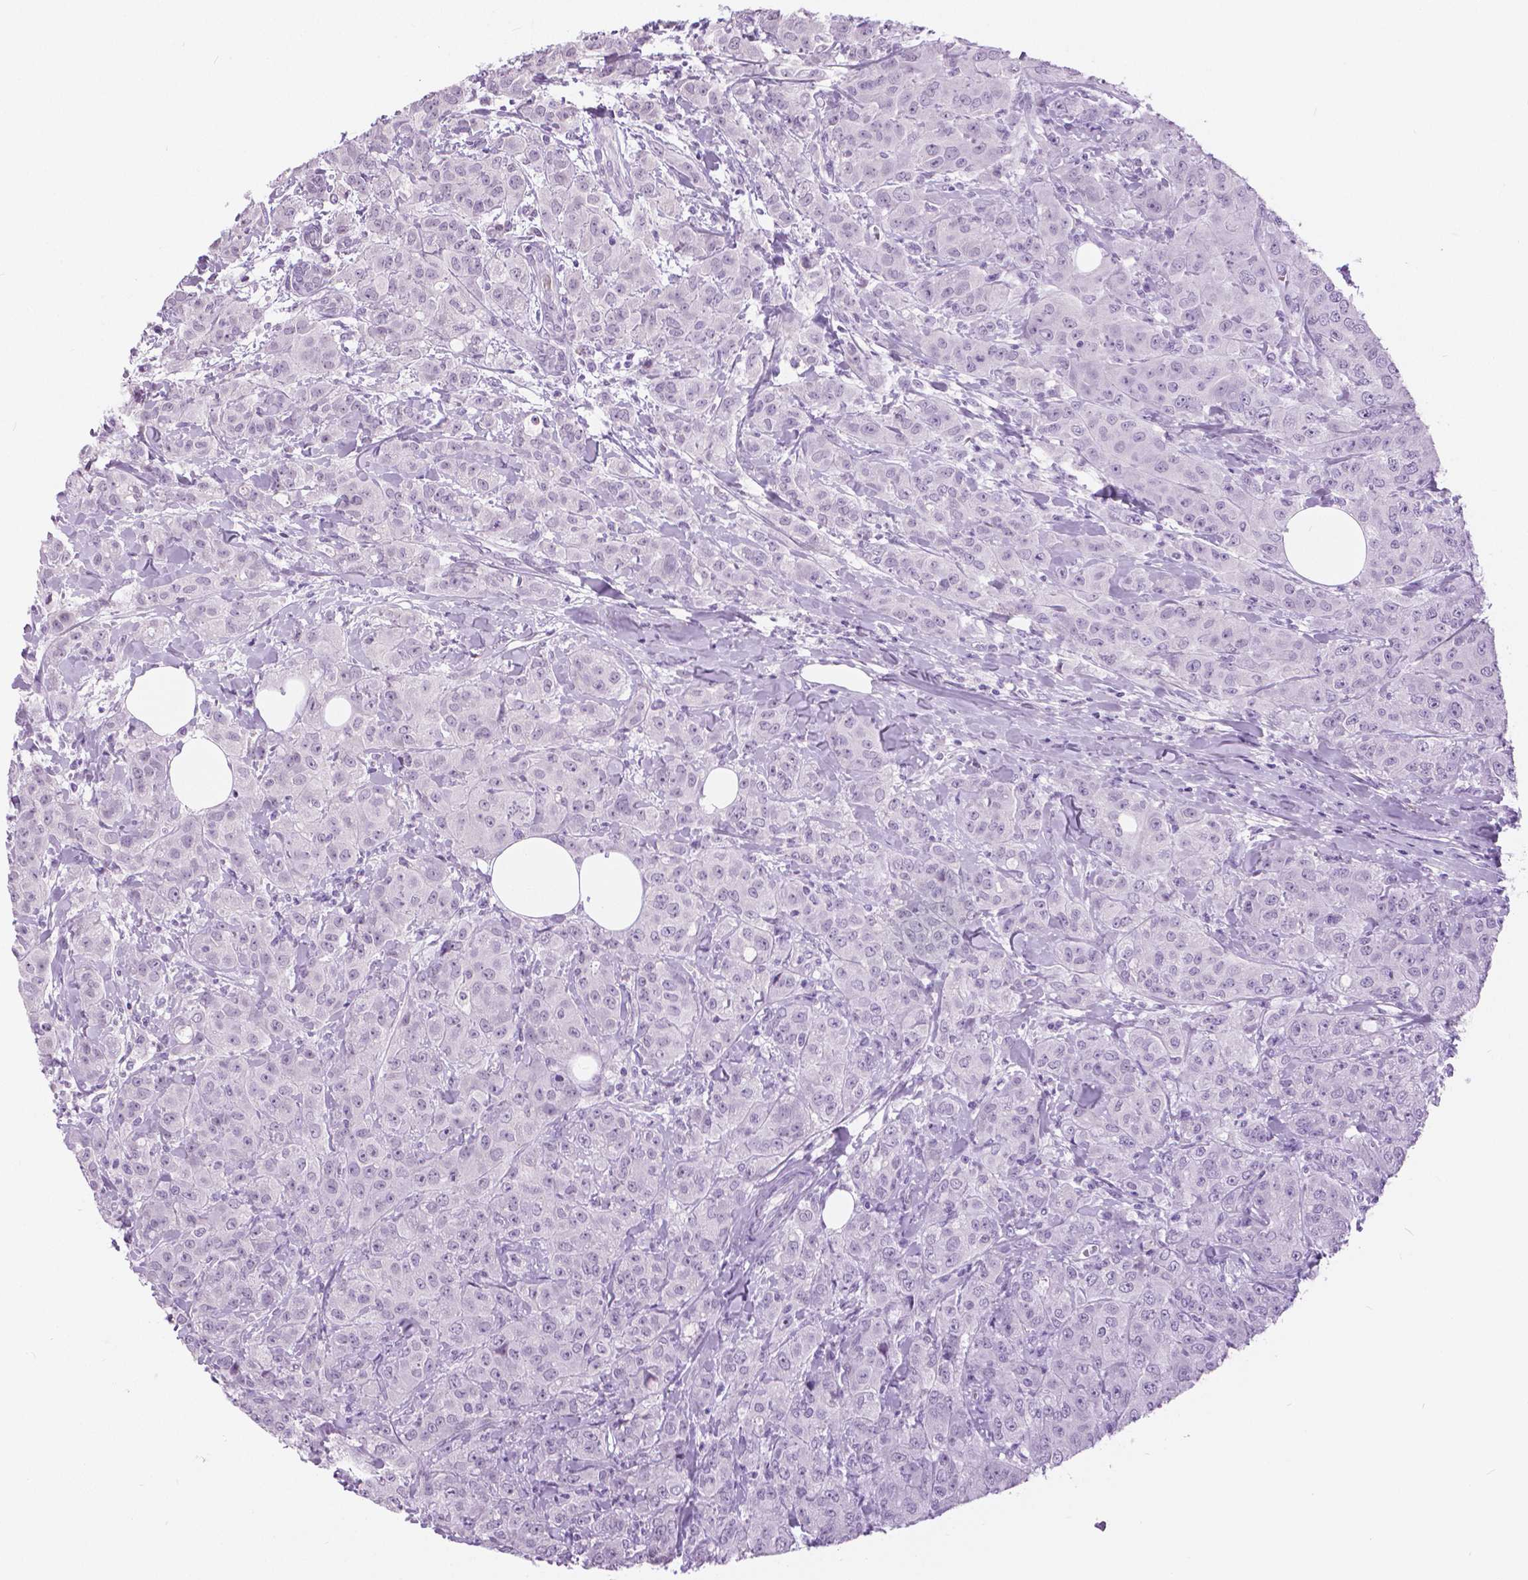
{"staining": {"intensity": "negative", "quantity": "none", "location": "none"}, "tissue": "breast cancer", "cell_type": "Tumor cells", "image_type": "cancer", "snomed": [{"axis": "morphology", "description": "Normal tissue, NOS"}, {"axis": "morphology", "description": "Duct carcinoma"}, {"axis": "topography", "description": "Breast"}], "caption": "Tumor cells are negative for brown protein staining in breast cancer.", "gene": "MYOM1", "patient": {"sex": "female", "age": 43}}